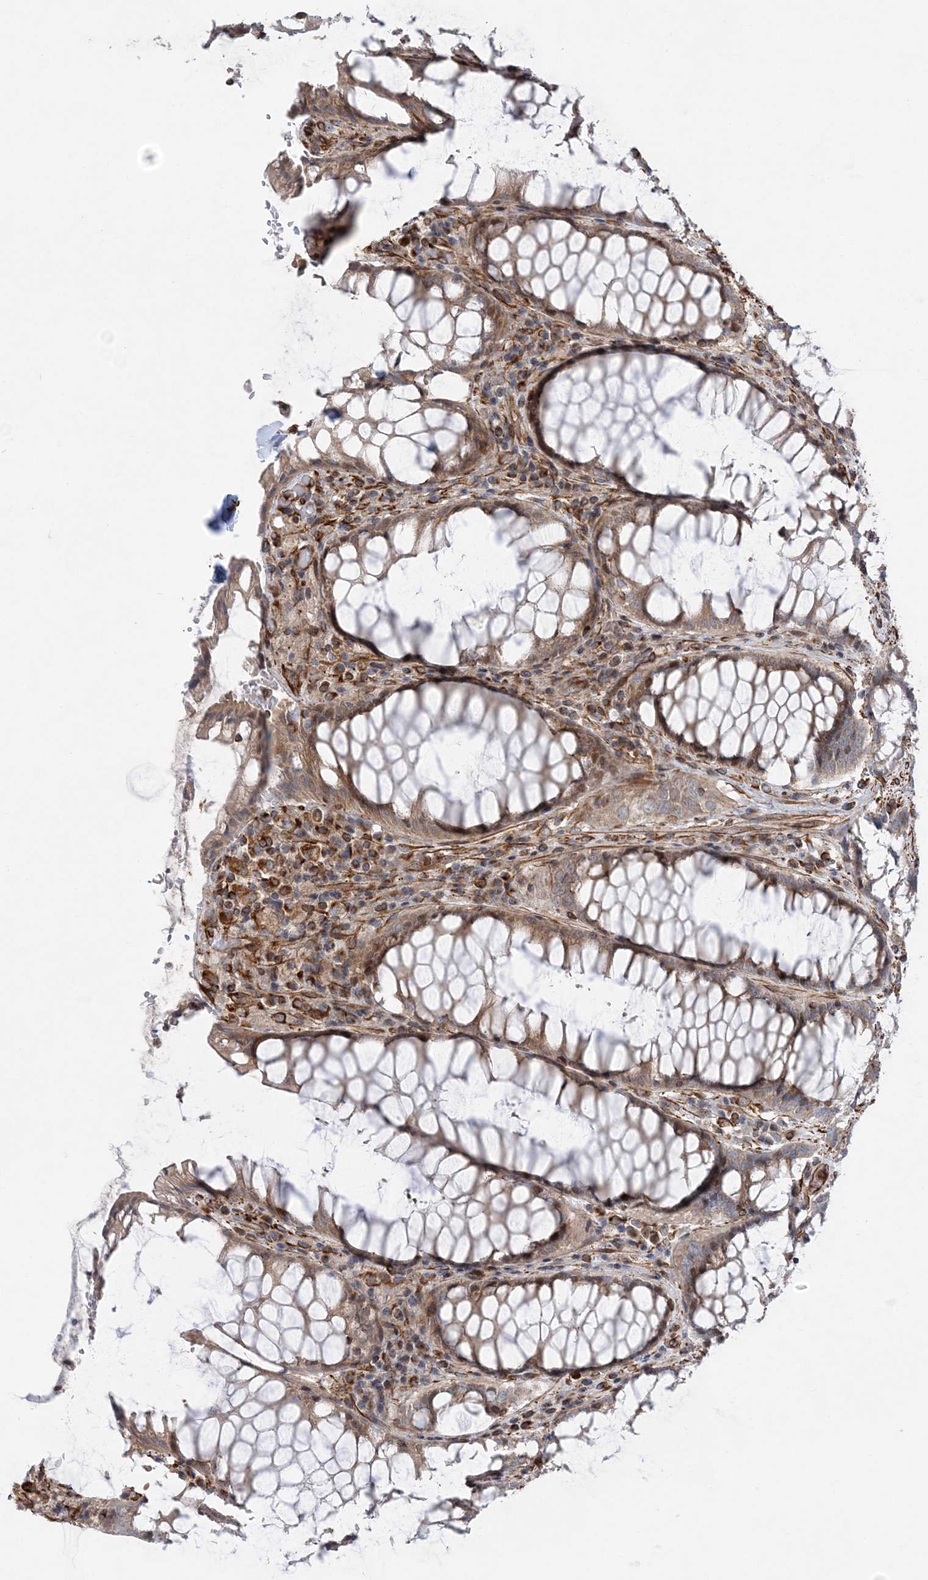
{"staining": {"intensity": "moderate", "quantity": ">75%", "location": "cytoplasmic/membranous"}, "tissue": "rectum", "cell_type": "Glandular cells", "image_type": "normal", "snomed": [{"axis": "morphology", "description": "Normal tissue, NOS"}, {"axis": "topography", "description": "Rectum"}], "caption": "Immunohistochemistry (IHC) photomicrograph of normal rectum: rectum stained using immunohistochemistry (IHC) reveals medium levels of moderate protein expression localized specifically in the cytoplasmic/membranous of glandular cells, appearing as a cytoplasmic/membranous brown color.", "gene": "FAM114A2", "patient": {"sex": "male", "age": 64}}